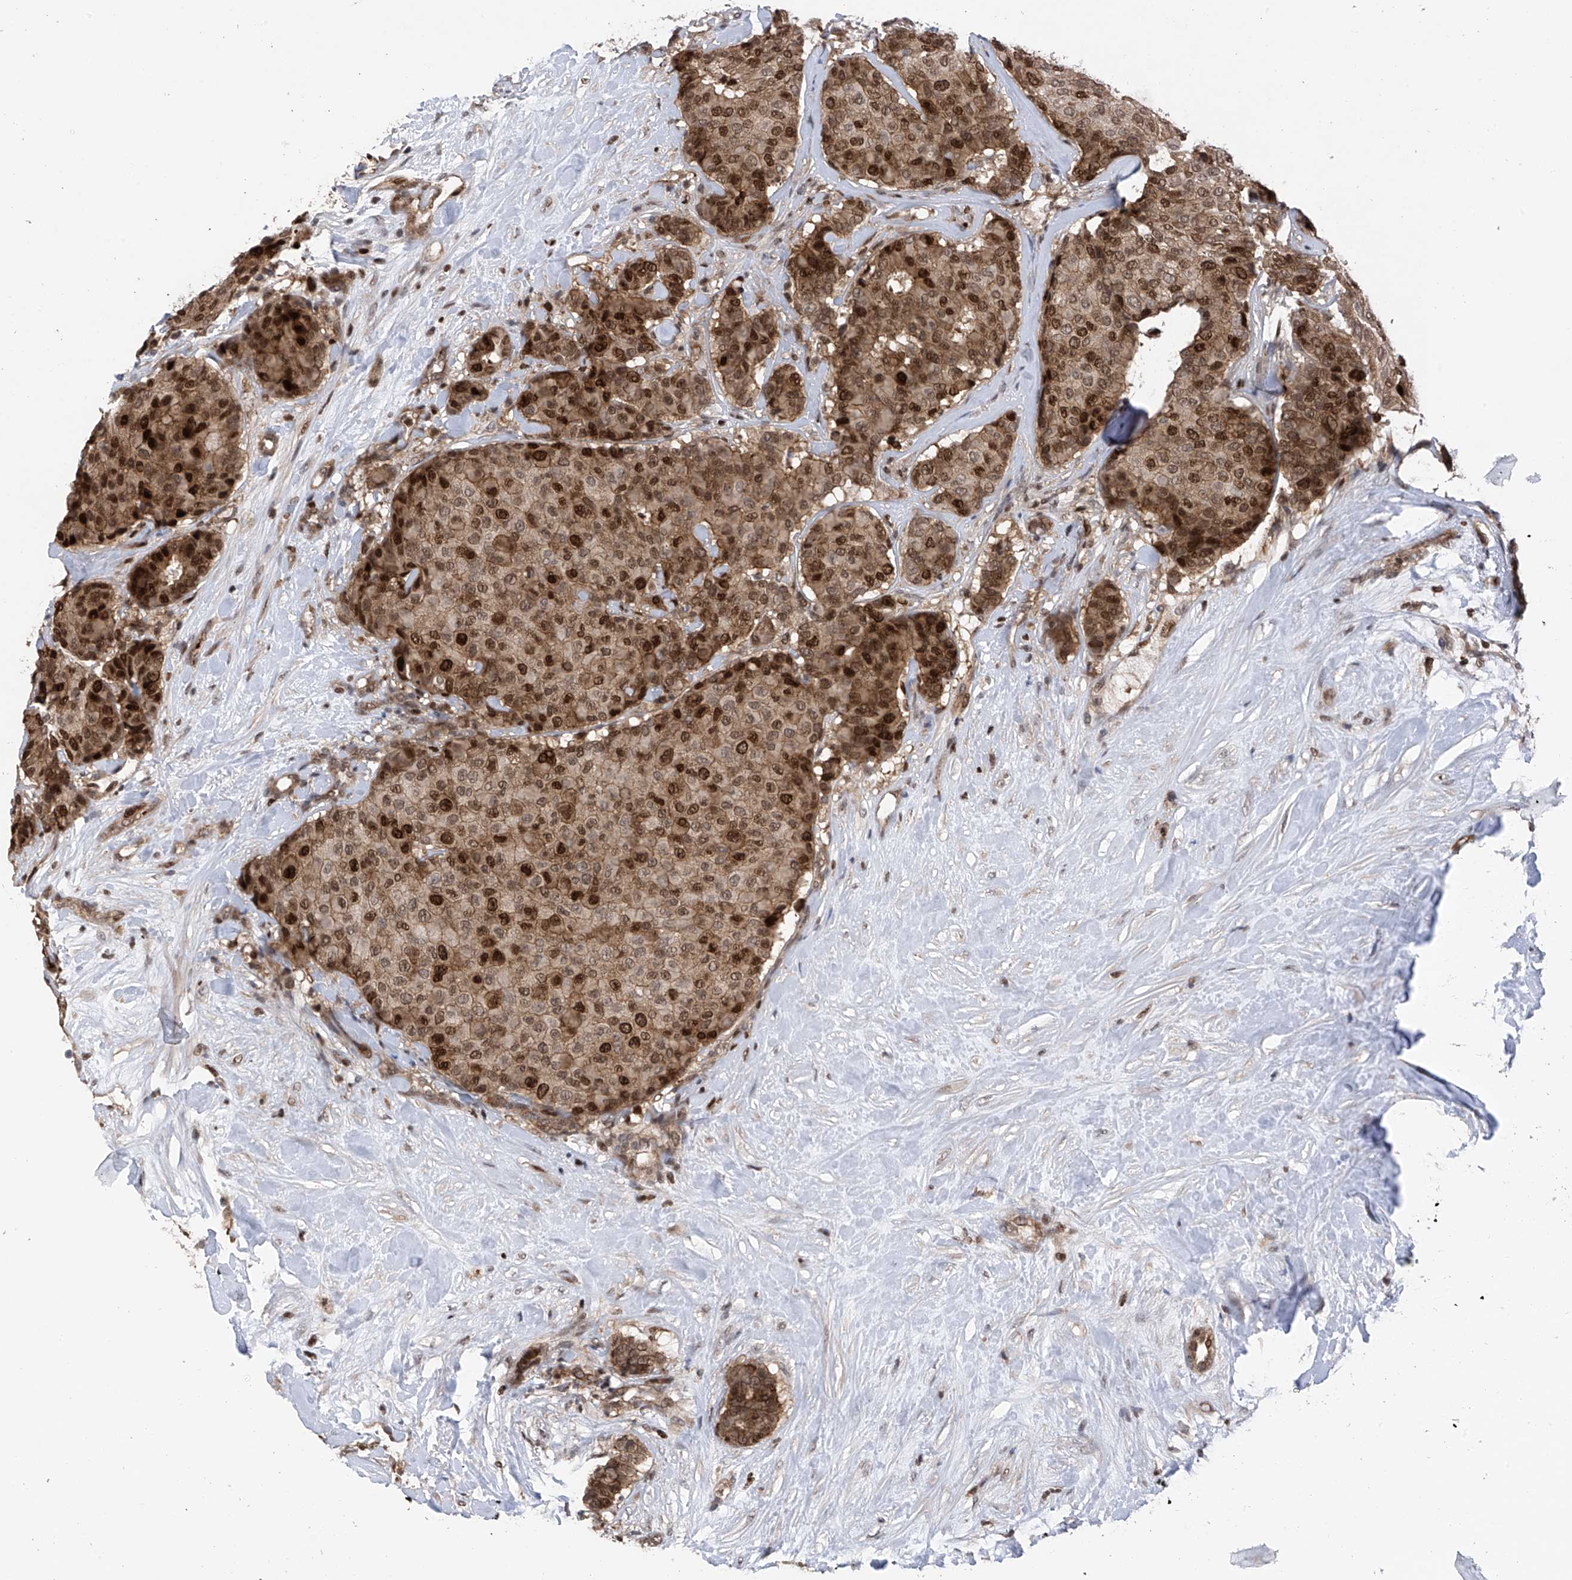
{"staining": {"intensity": "strong", "quantity": "25%-75%", "location": "cytoplasmic/membranous,nuclear"}, "tissue": "breast cancer", "cell_type": "Tumor cells", "image_type": "cancer", "snomed": [{"axis": "morphology", "description": "Duct carcinoma"}, {"axis": "topography", "description": "Breast"}], "caption": "Protein staining shows strong cytoplasmic/membranous and nuclear positivity in approximately 25%-75% of tumor cells in breast invasive ductal carcinoma.", "gene": "DNAJC9", "patient": {"sex": "female", "age": 75}}